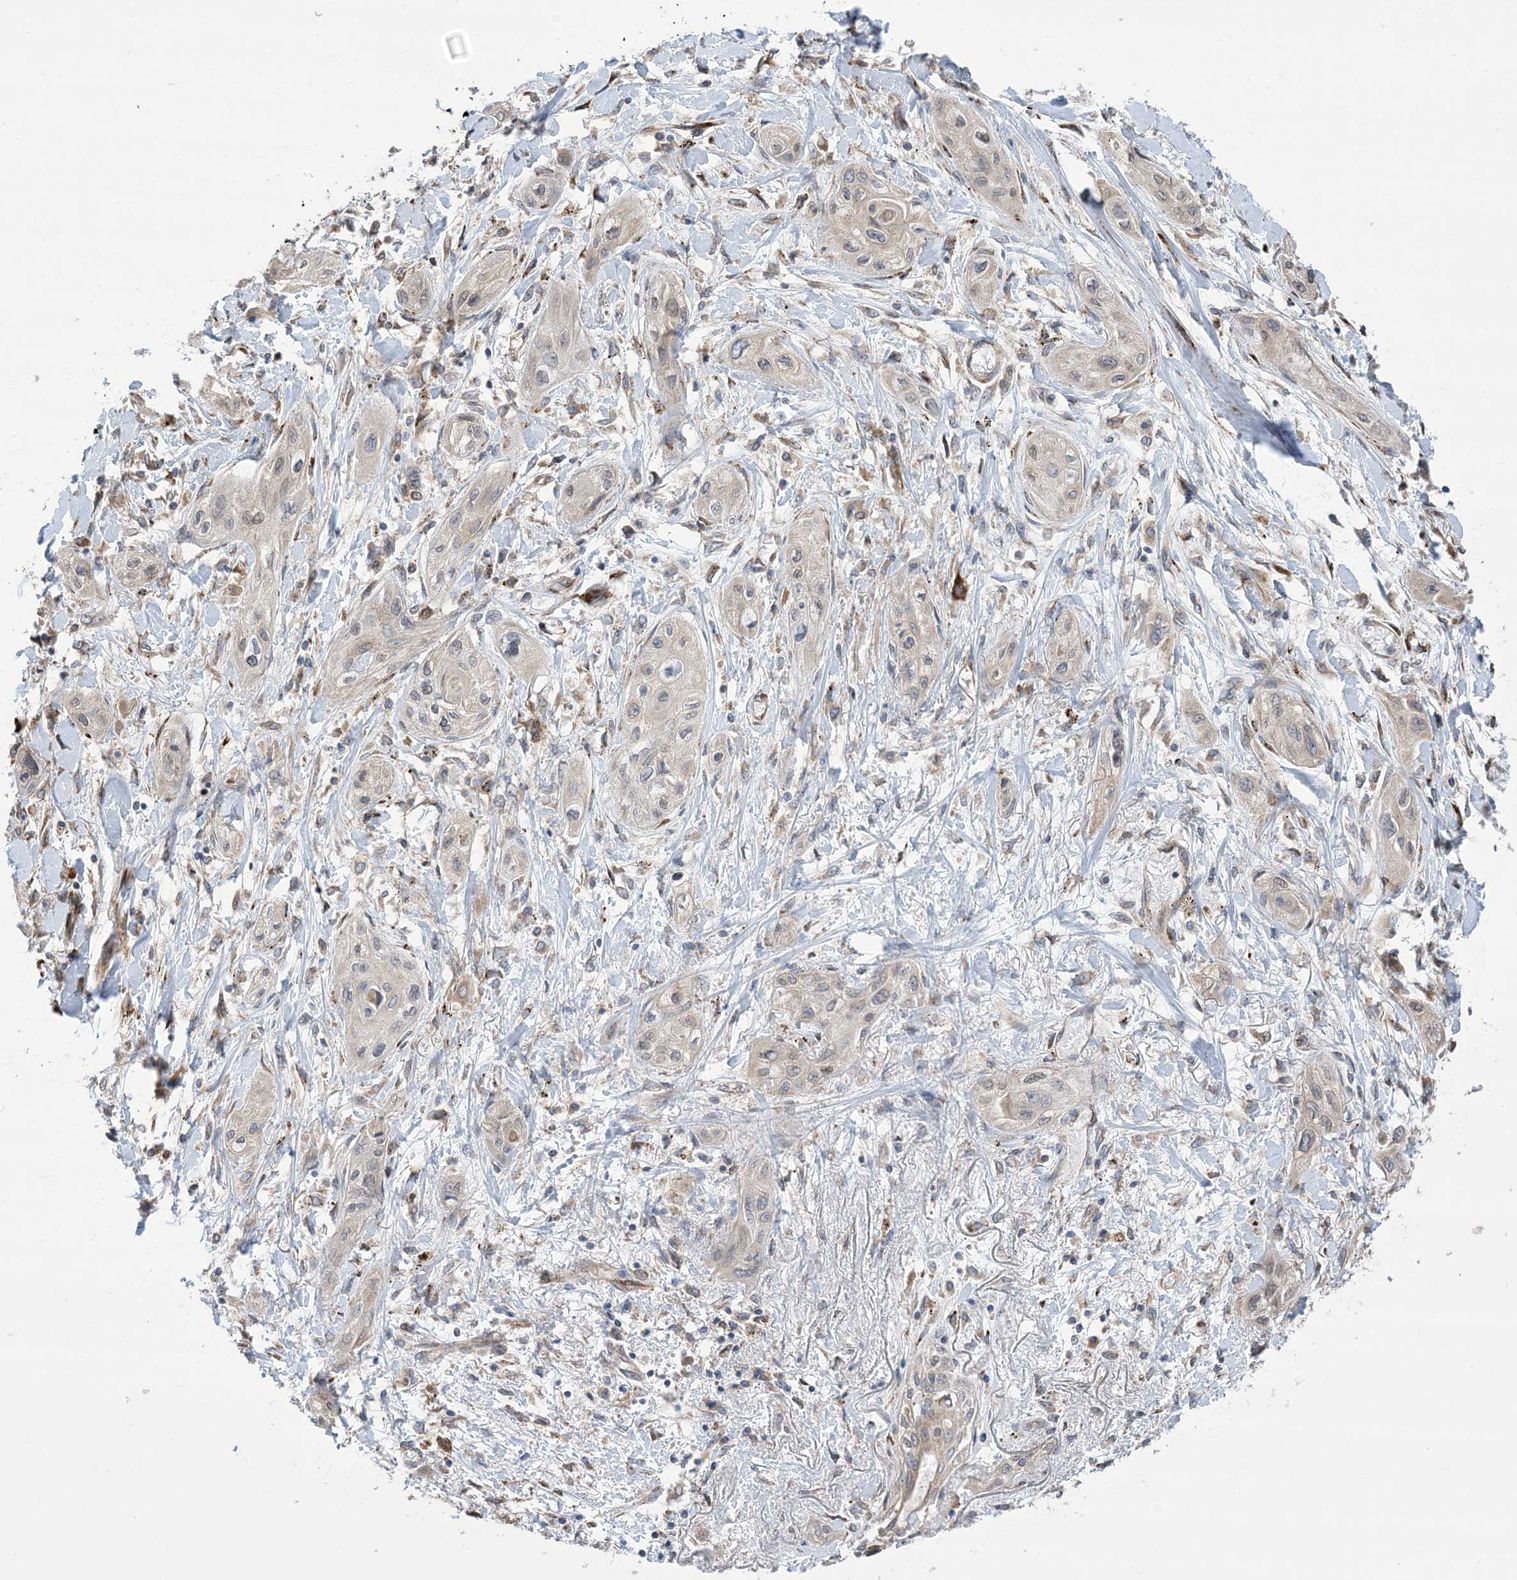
{"staining": {"intensity": "negative", "quantity": "none", "location": "none"}, "tissue": "lung cancer", "cell_type": "Tumor cells", "image_type": "cancer", "snomed": [{"axis": "morphology", "description": "Squamous cell carcinoma, NOS"}, {"axis": "topography", "description": "Lung"}], "caption": "Human lung cancer stained for a protein using immunohistochemistry reveals no staining in tumor cells.", "gene": "CLEC16A", "patient": {"sex": "female", "age": 47}}